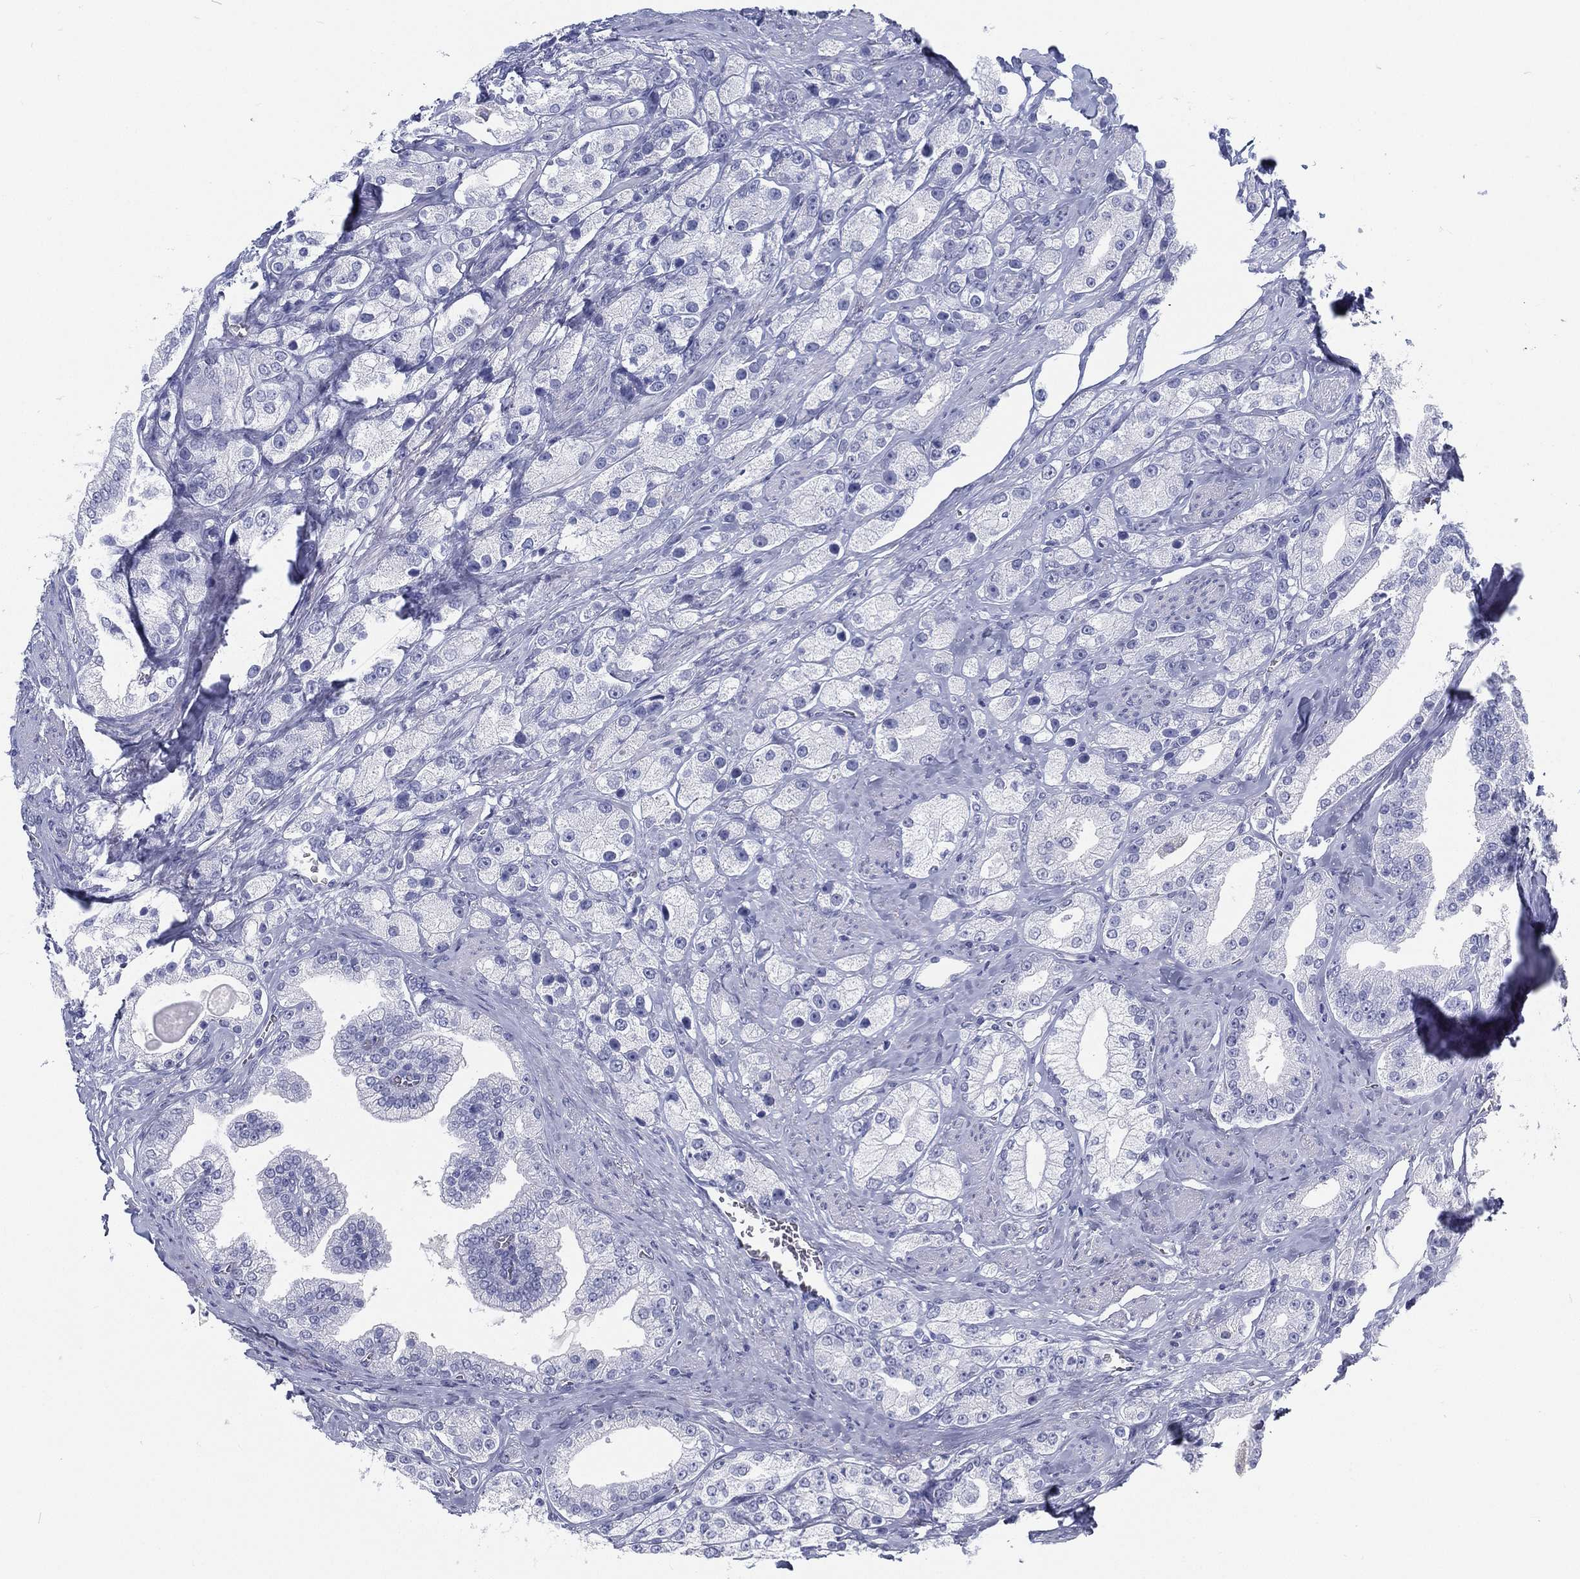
{"staining": {"intensity": "negative", "quantity": "none", "location": "none"}, "tissue": "prostate cancer", "cell_type": "Tumor cells", "image_type": "cancer", "snomed": [{"axis": "morphology", "description": "Adenocarcinoma, NOS"}, {"axis": "topography", "description": "Prostate and seminal vesicle, NOS"}, {"axis": "topography", "description": "Prostate"}], "caption": "Immunohistochemical staining of human adenocarcinoma (prostate) exhibits no significant staining in tumor cells.", "gene": "ATP1B2", "patient": {"sex": "male", "age": 67}}